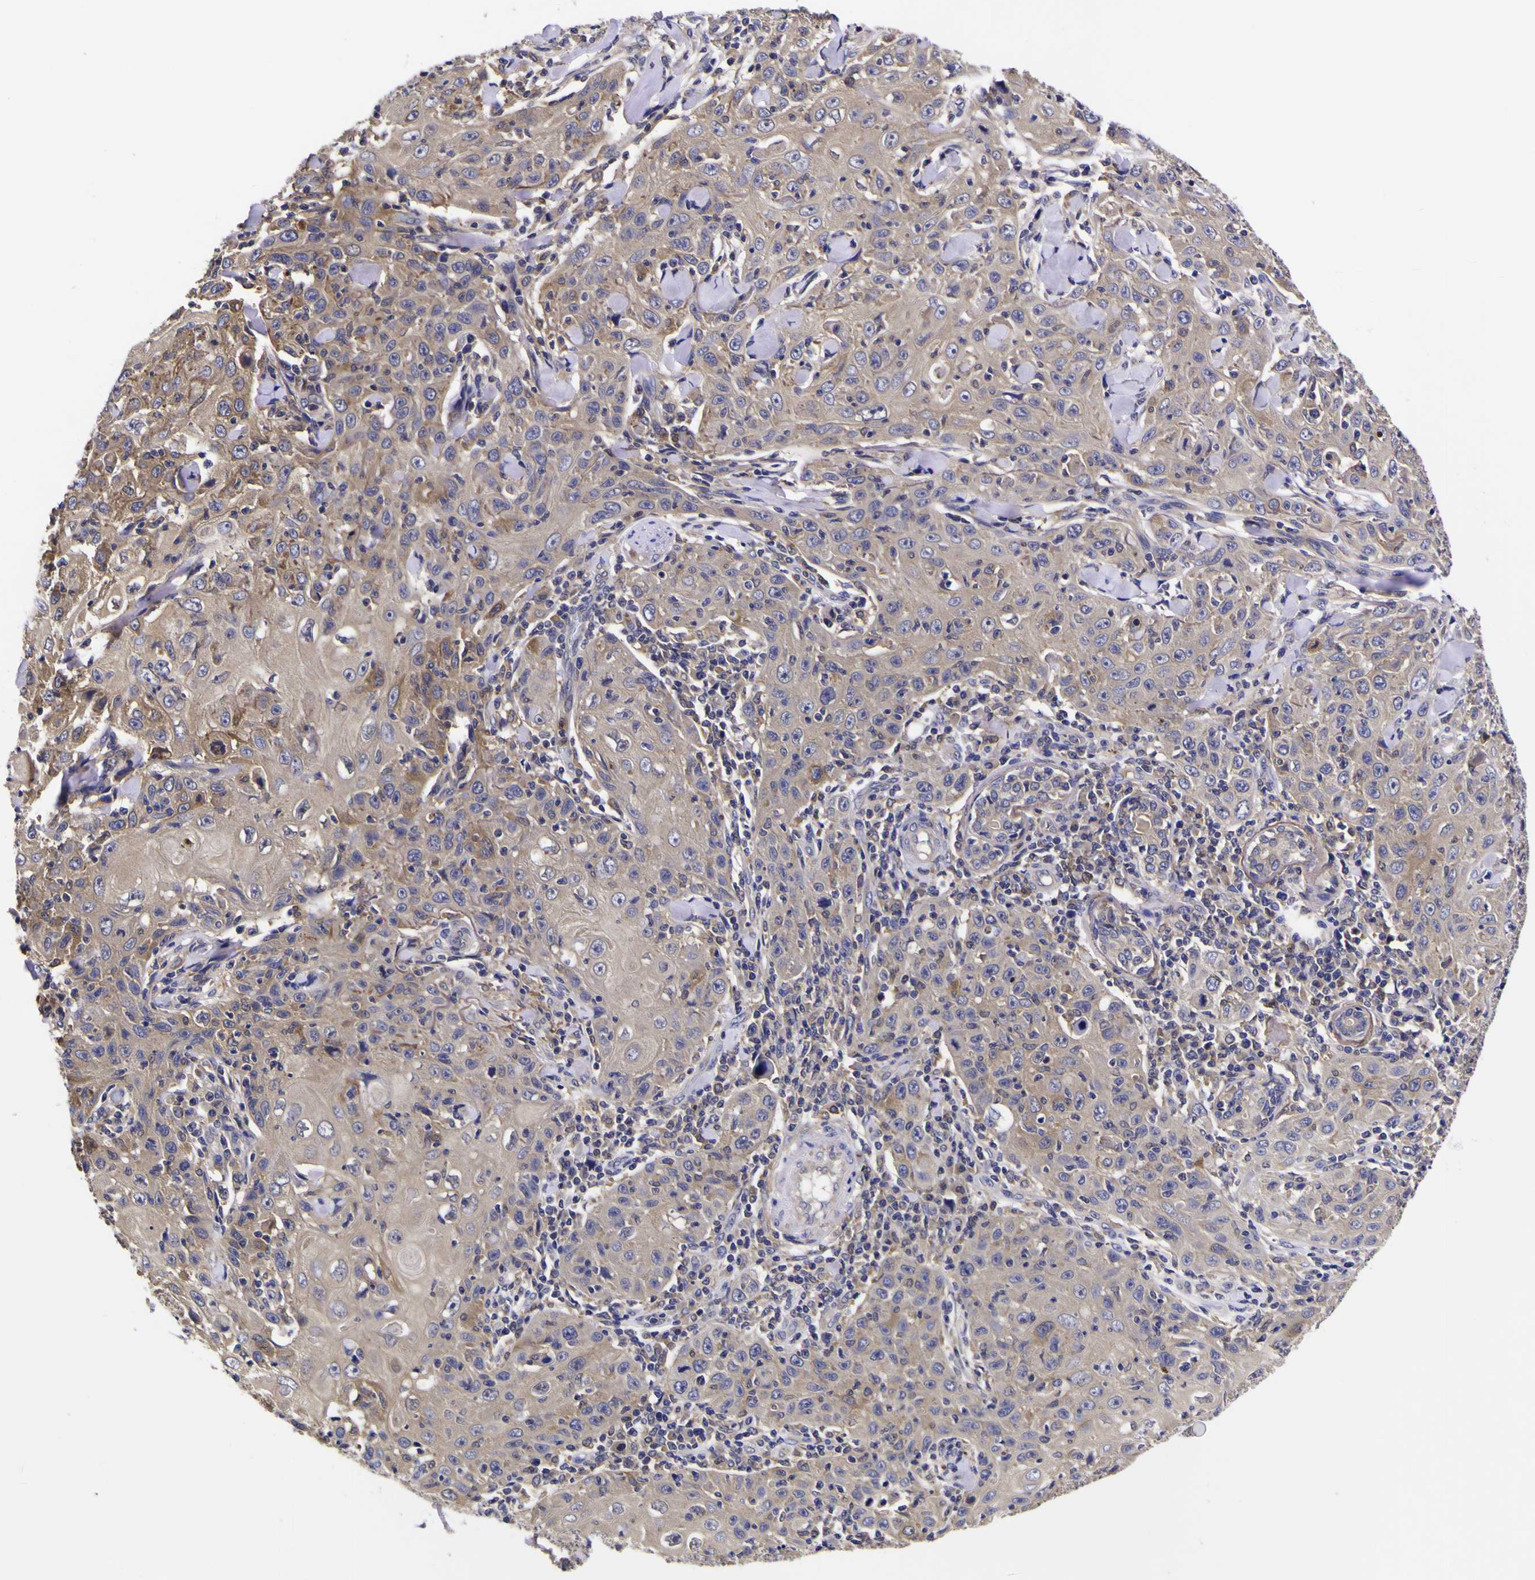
{"staining": {"intensity": "weak", "quantity": ">75%", "location": "cytoplasmic/membranous"}, "tissue": "skin cancer", "cell_type": "Tumor cells", "image_type": "cancer", "snomed": [{"axis": "morphology", "description": "Squamous cell carcinoma, NOS"}, {"axis": "topography", "description": "Skin"}], "caption": "The micrograph demonstrates immunohistochemical staining of squamous cell carcinoma (skin). There is weak cytoplasmic/membranous staining is appreciated in about >75% of tumor cells.", "gene": "MAPK14", "patient": {"sex": "female", "age": 88}}